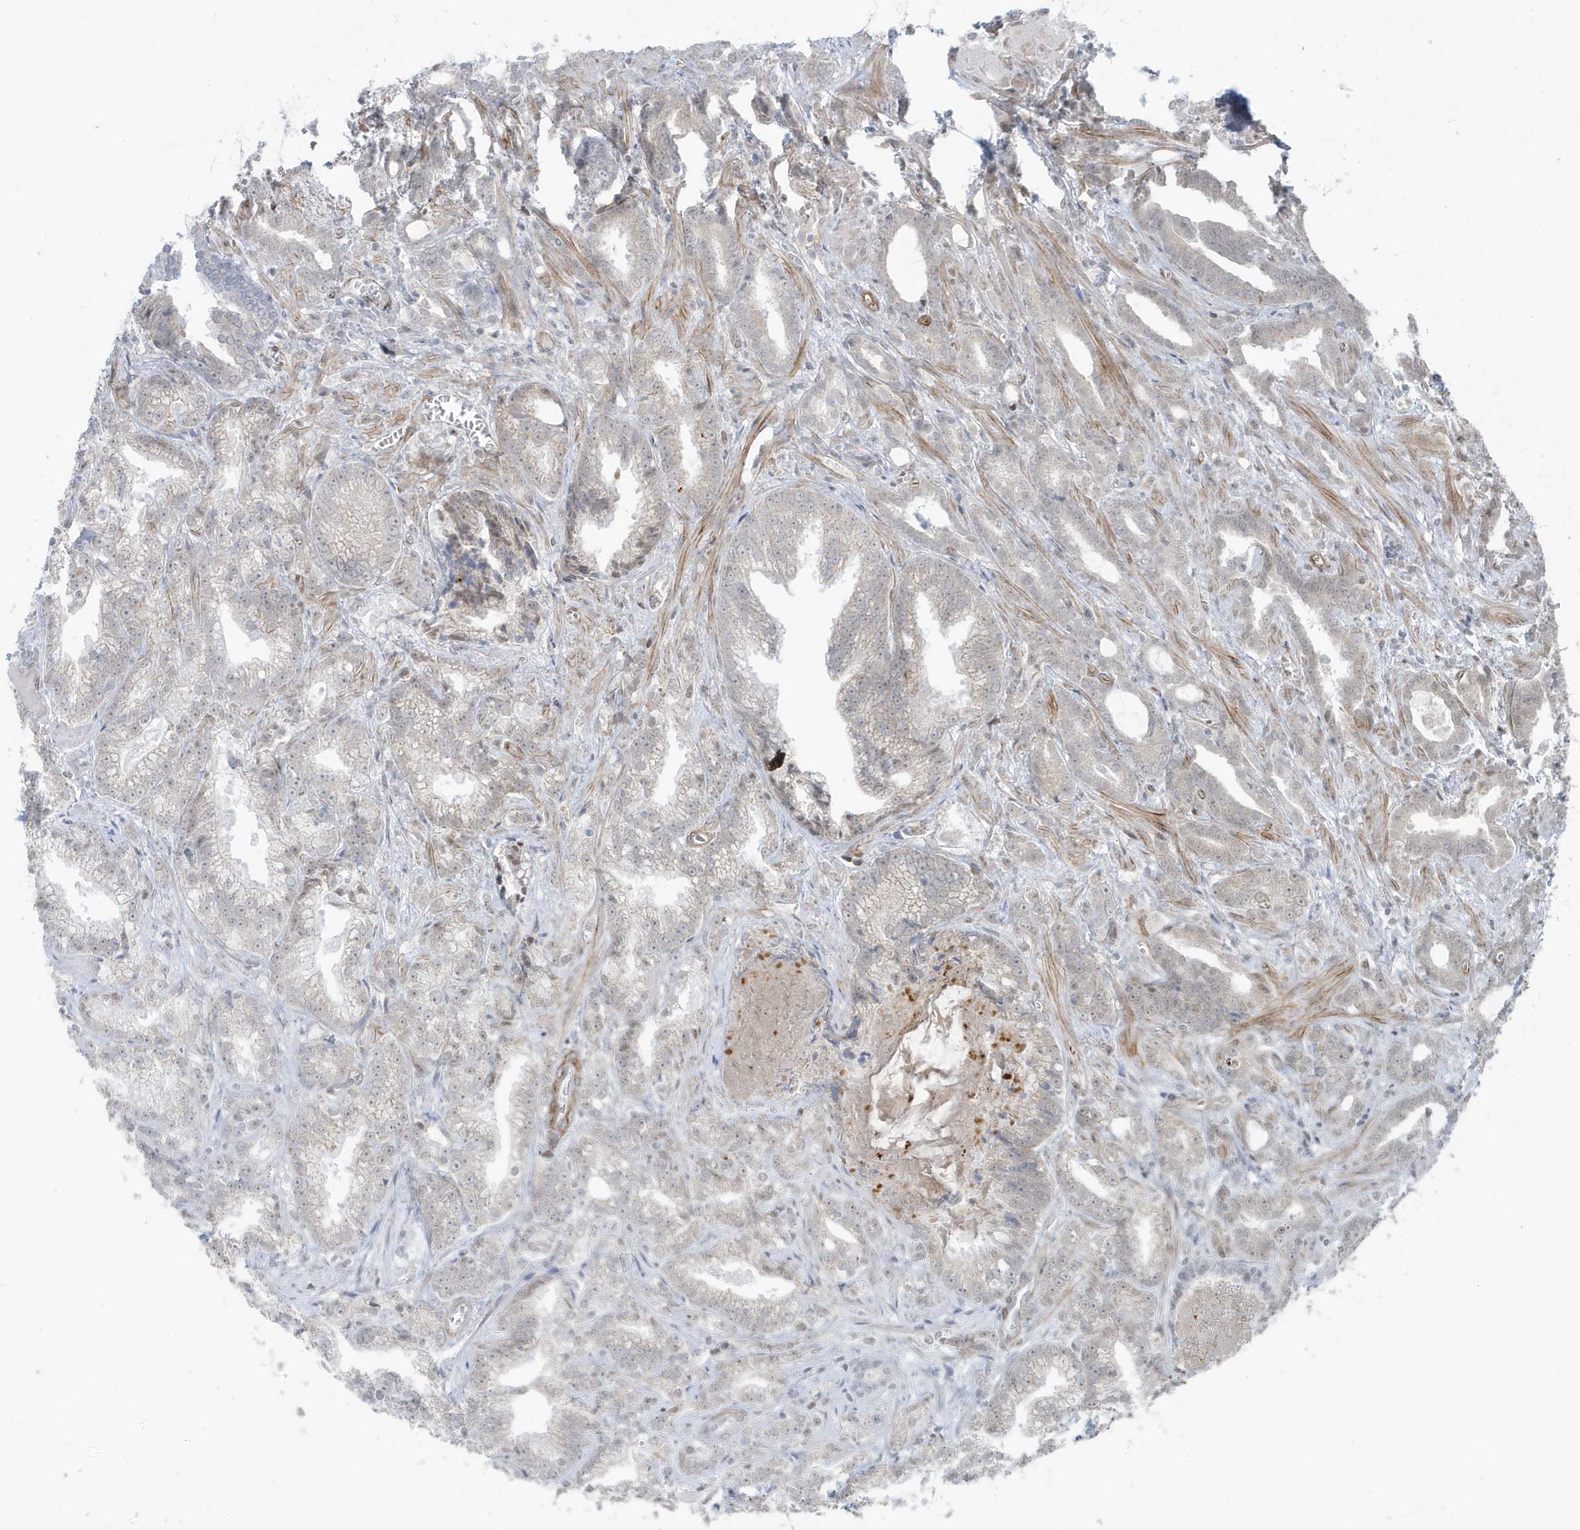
{"staining": {"intensity": "negative", "quantity": "none", "location": "none"}, "tissue": "prostate cancer", "cell_type": "Tumor cells", "image_type": "cancer", "snomed": [{"axis": "morphology", "description": "Adenocarcinoma, High grade"}, {"axis": "topography", "description": "Prostate and seminal vesicle, NOS"}], "caption": "Human prostate cancer stained for a protein using IHC reveals no staining in tumor cells.", "gene": "CHCHD4", "patient": {"sex": "male", "age": 67}}